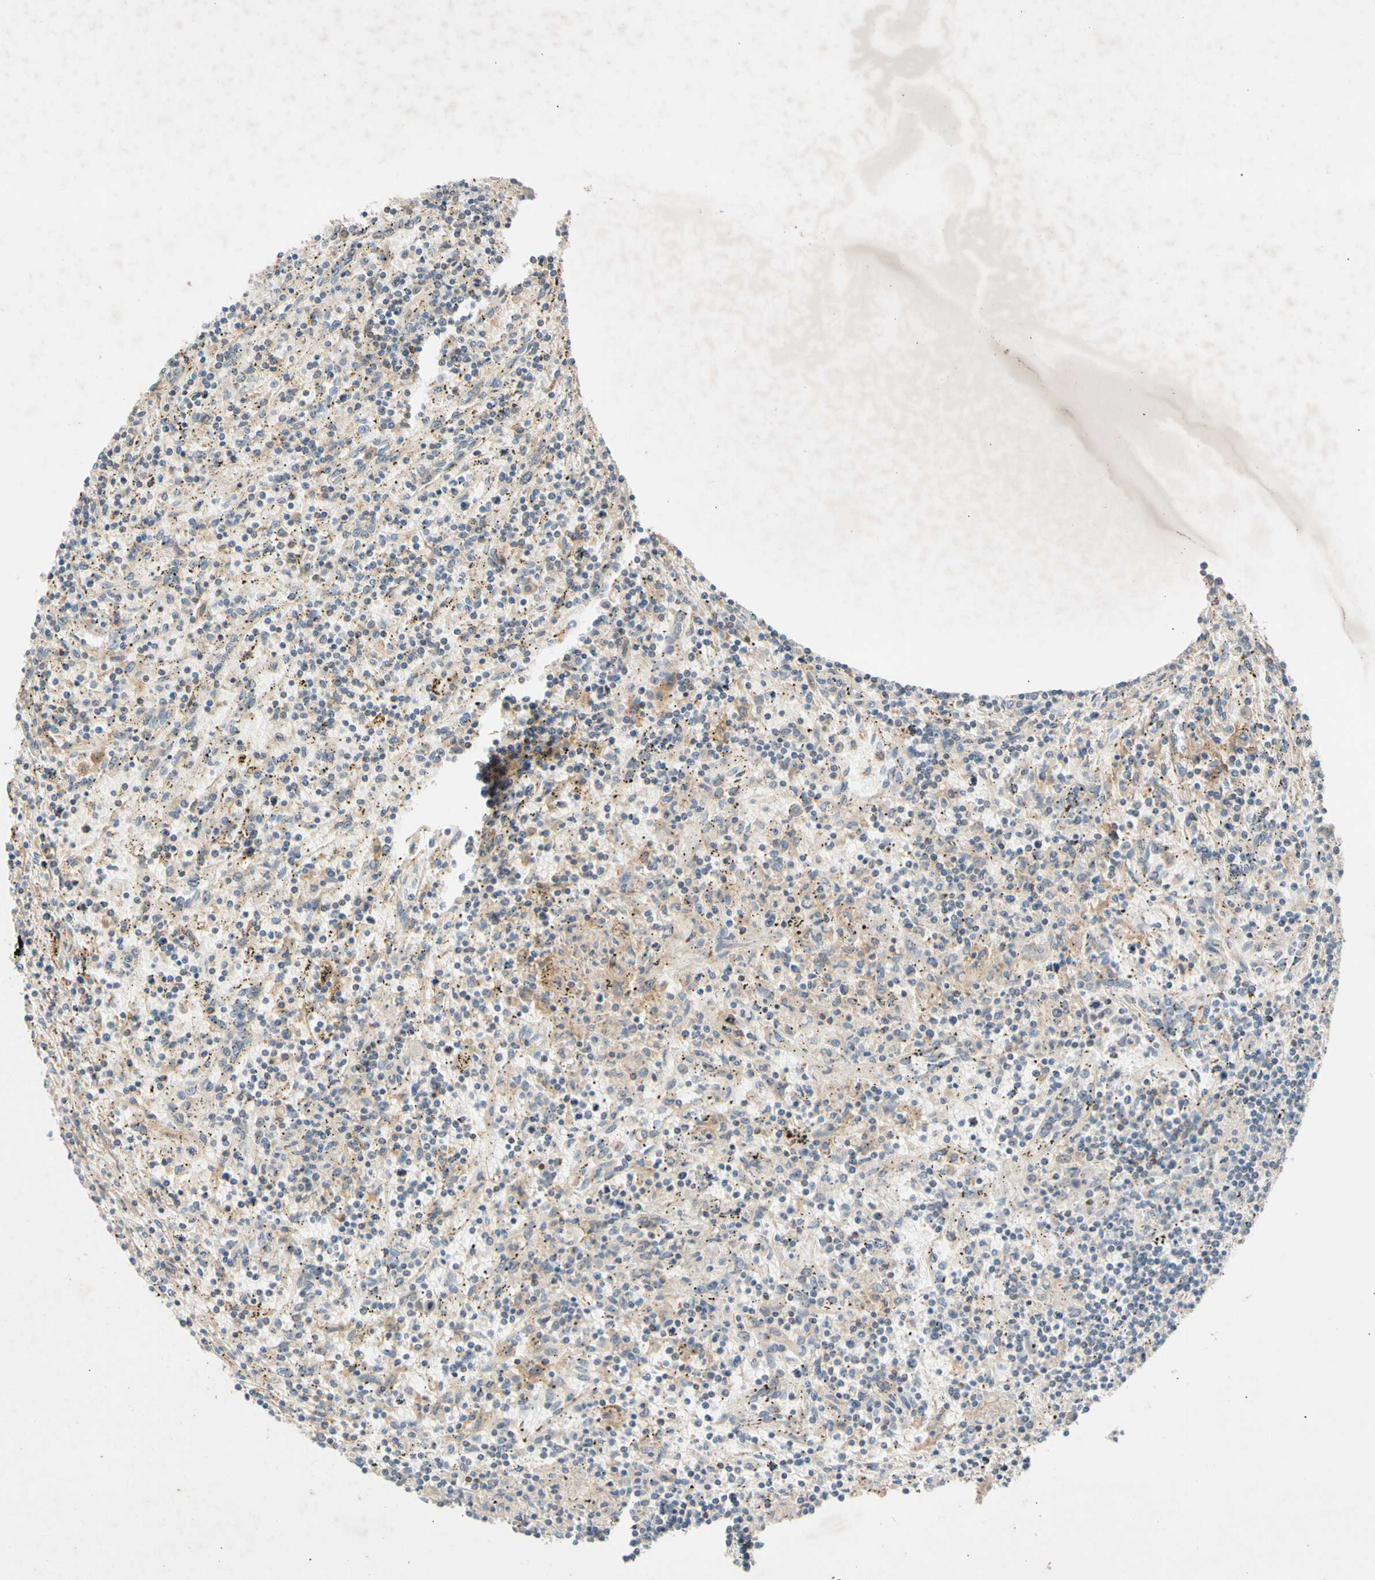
{"staining": {"intensity": "weak", "quantity": "<25%", "location": "cytoplasmic/membranous"}, "tissue": "lymphoma", "cell_type": "Tumor cells", "image_type": "cancer", "snomed": [{"axis": "morphology", "description": "Malignant lymphoma, non-Hodgkin's type, Low grade"}, {"axis": "topography", "description": "Spleen"}], "caption": "There is no significant staining in tumor cells of lymphoma.", "gene": "CNST", "patient": {"sex": "male", "age": 76}}